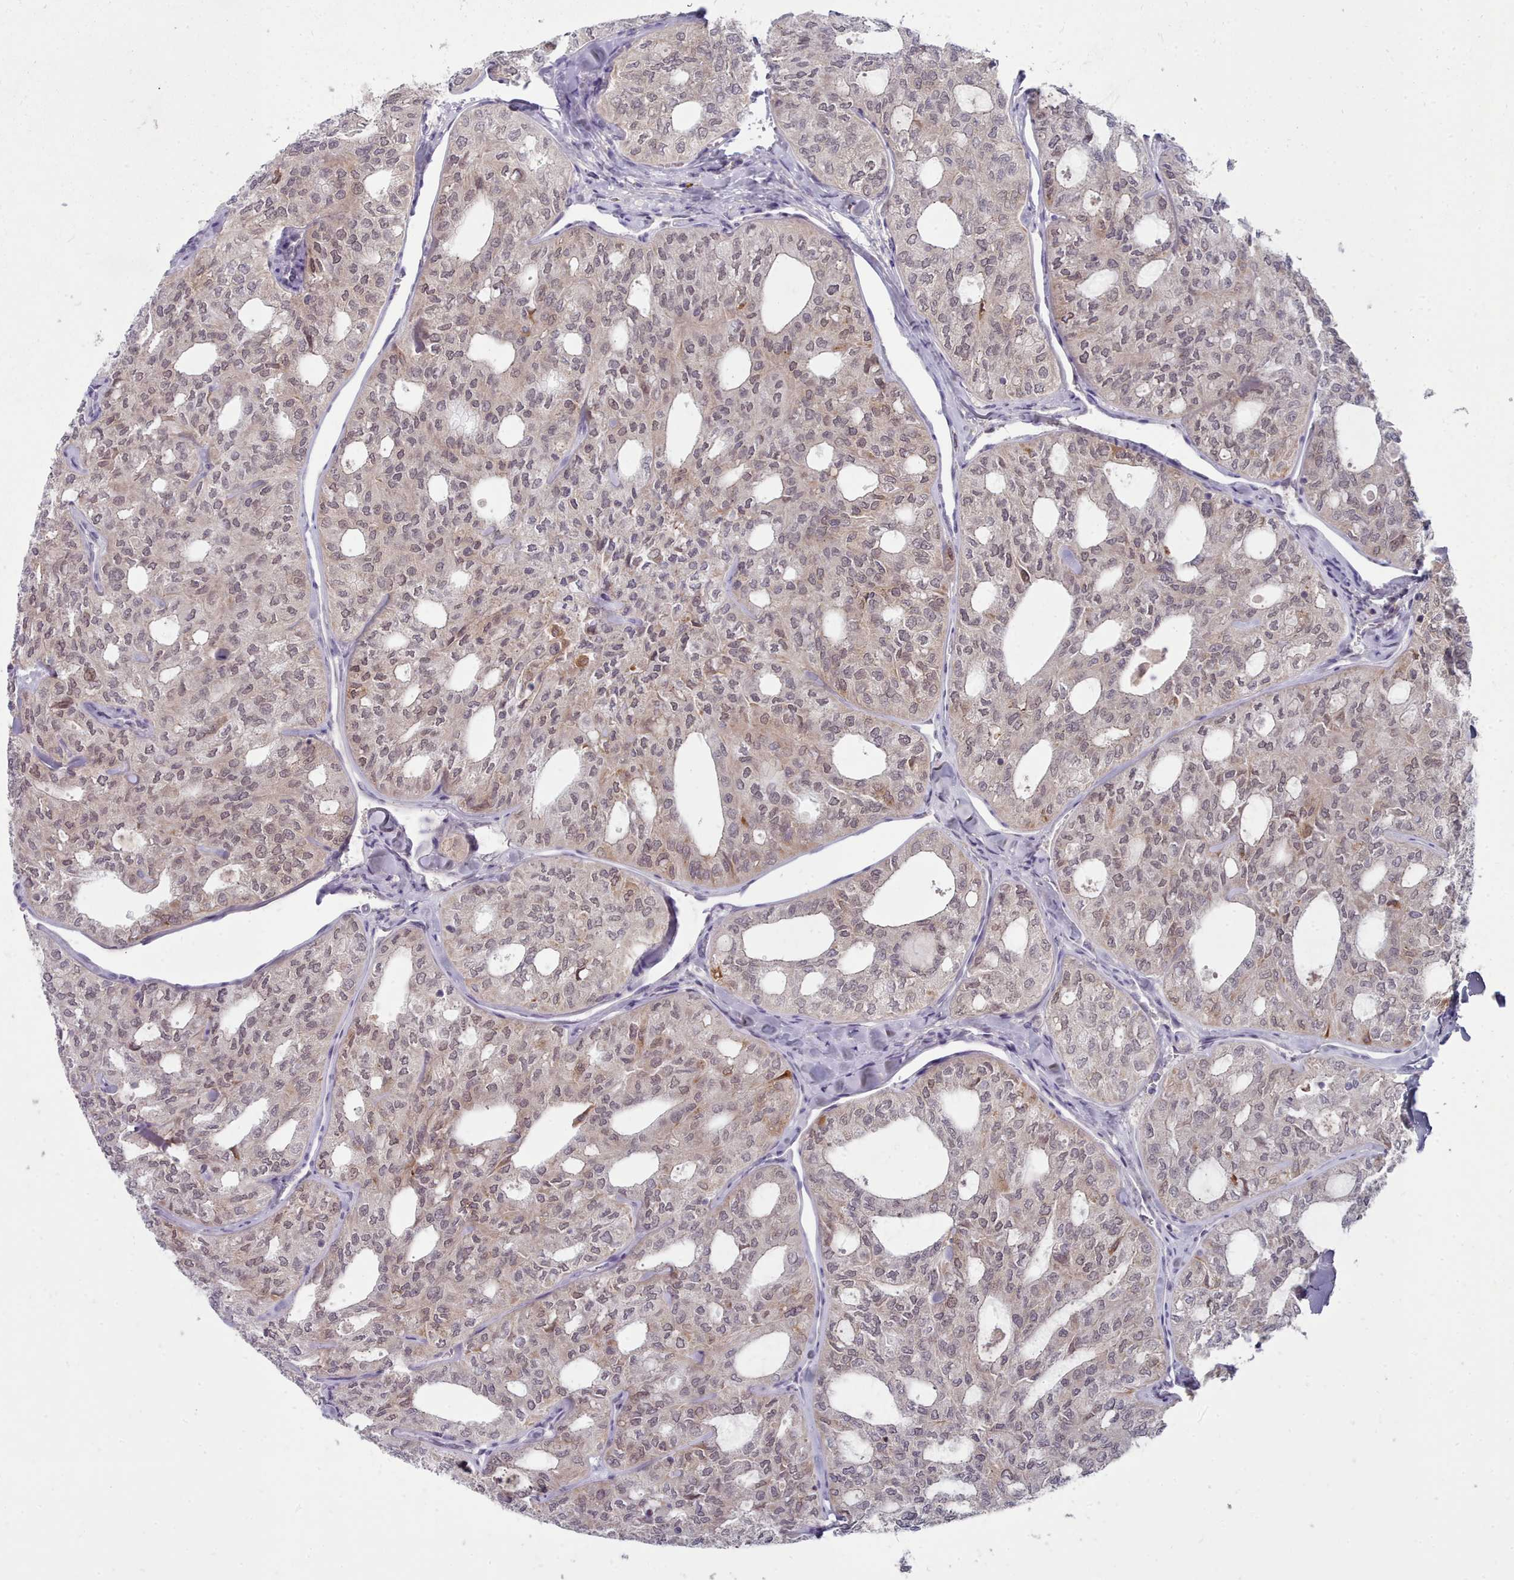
{"staining": {"intensity": "weak", "quantity": "25%-75%", "location": "nuclear"}, "tissue": "thyroid cancer", "cell_type": "Tumor cells", "image_type": "cancer", "snomed": [{"axis": "morphology", "description": "Follicular adenoma carcinoma, NOS"}, {"axis": "topography", "description": "Thyroid gland"}], "caption": "About 25%-75% of tumor cells in follicular adenoma carcinoma (thyroid) demonstrate weak nuclear protein expression as visualized by brown immunohistochemical staining.", "gene": "GINS1", "patient": {"sex": "male", "age": 75}}